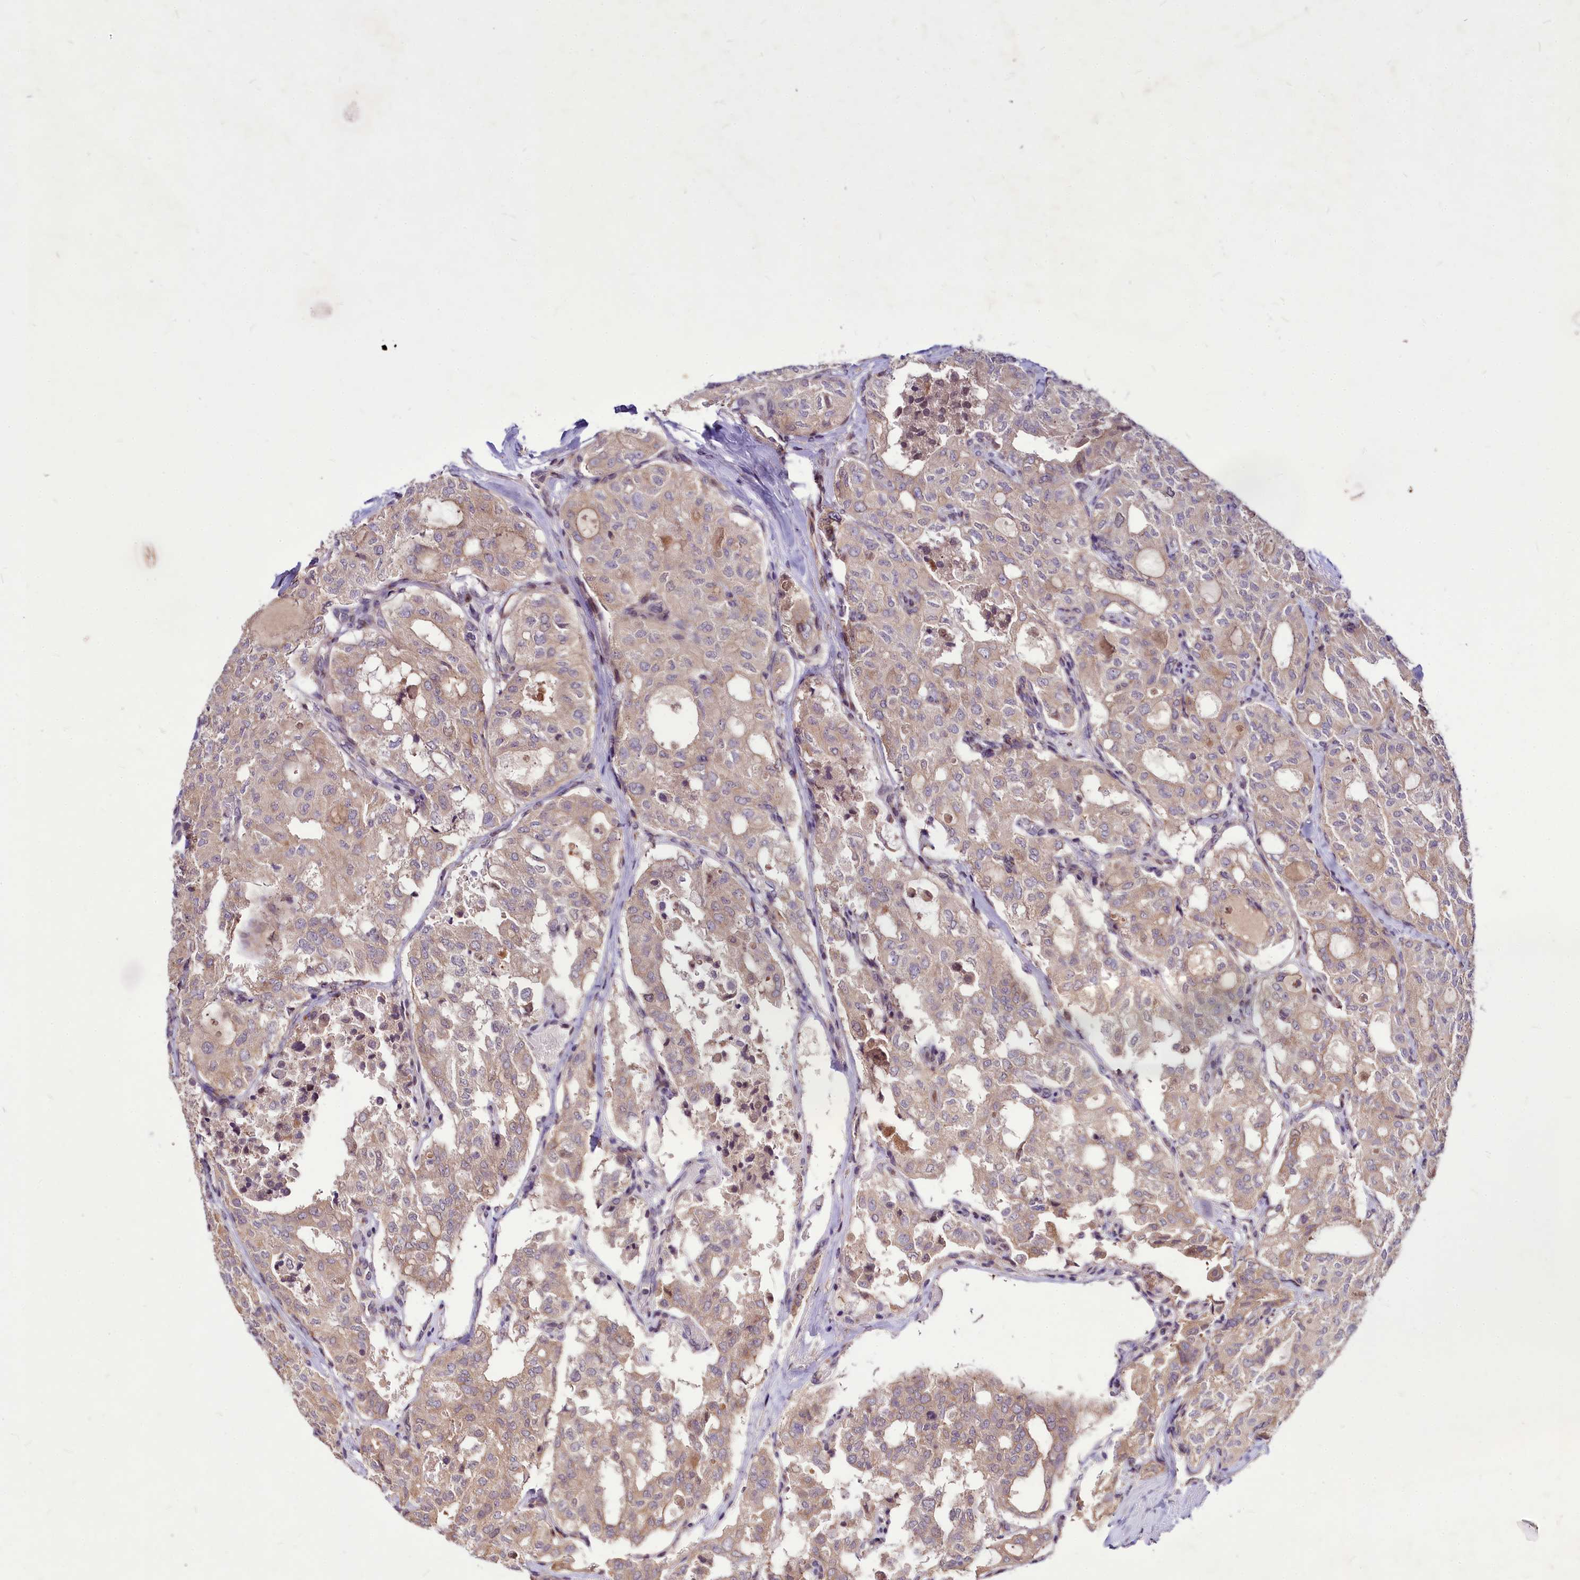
{"staining": {"intensity": "weak", "quantity": "<25%", "location": "cytoplasmic/membranous"}, "tissue": "thyroid cancer", "cell_type": "Tumor cells", "image_type": "cancer", "snomed": [{"axis": "morphology", "description": "Follicular adenoma carcinoma, NOS"}, {"axis": "topography", "description": "Thyroid gland"}], "caption": "Tumor cells are negative for brown protein staining in thyroid cancer (follicular adenoma carcinoma).", "gene": "C11orf86", "patient": {"sex": "male", "age": 75}}